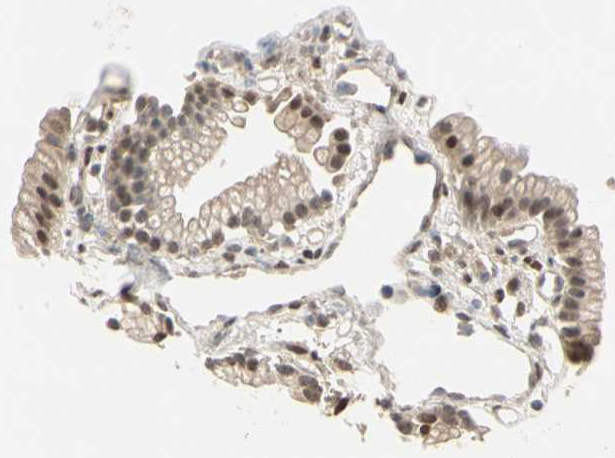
{"staining": {"intensity": "moderate", "quantity": "25%-75%", "location": "nuclear"}, "tissue": "gallbladder", "cell_type": "Glandular cells", "image_type": "normal", "snomed": [{"axis": "morphology", "description": "Normal tissue, NOS"}, {"axis": "topography", "description": "Gallbladder"}], "caption": "About 25%-75% of glandular cells in unremarkable human gallbladder demonstrate moderate nuclear protein positivity as visualized by brown immunohistochemical staining.", "gene": "GTF3A", "patient": {"sex": "male", "age": 65}}